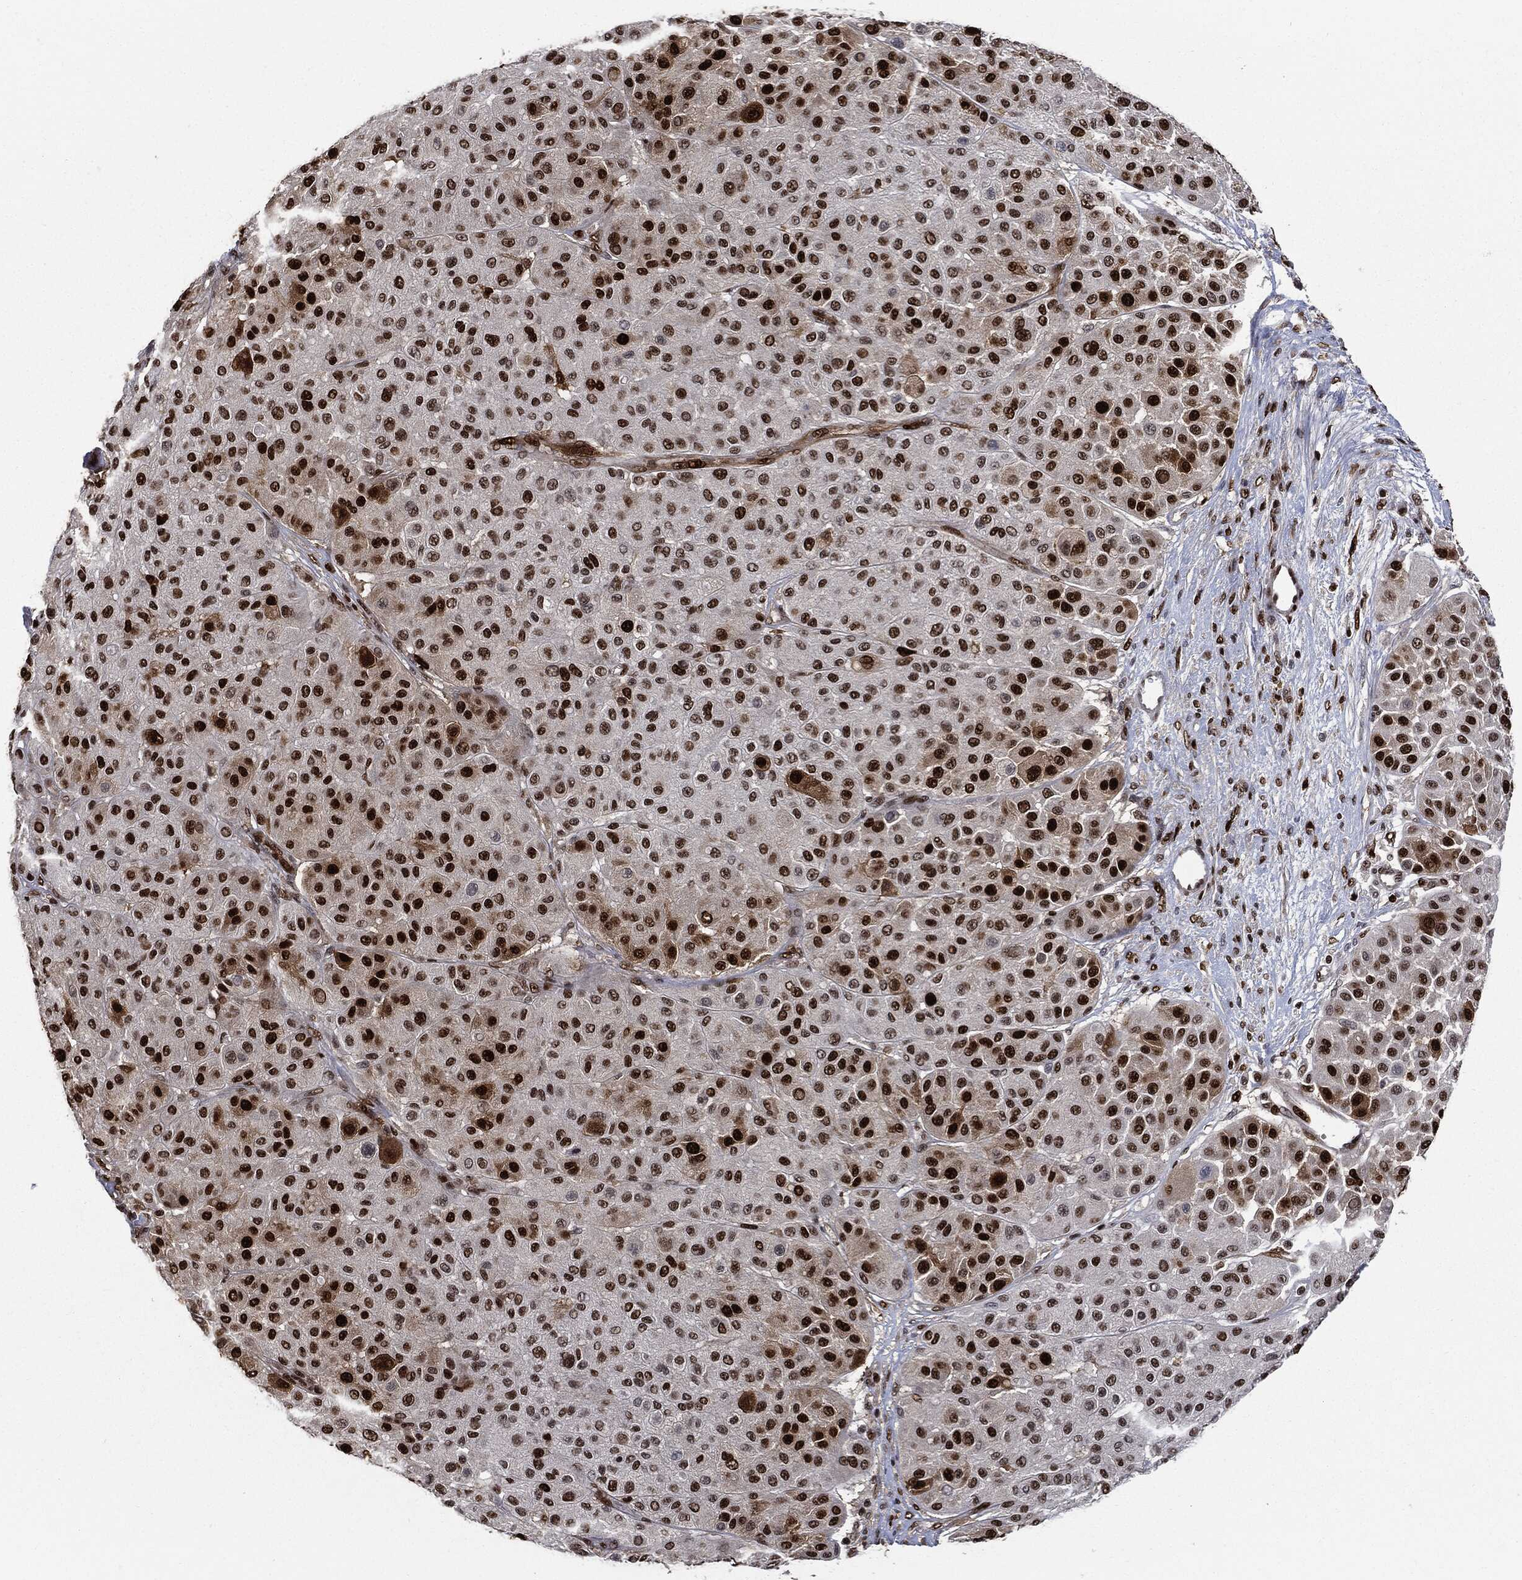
{"staining": {"intensity": "strong", "quantity": ">75%", "location": "nuclear"}, "tissue": "melanoma", "cell_type": "Tumor cells", "image_type": "cancer", "snomed": [{"axis": "morphology", "description": "Malignant melanoma, Metastatic site"}, {"axis": "topography", "description": "Smooth muscle"}], "caption": "Immunohistochemistry (DAB) staining of human melanoma demonstrates strong nuclear protein positivity in about >75% of tumor cells. (DAB IHC, brown staining for protein, blue staining for nuclei).", "gene": "PCNA", "patient": {"sex": "male", "age": 41}}